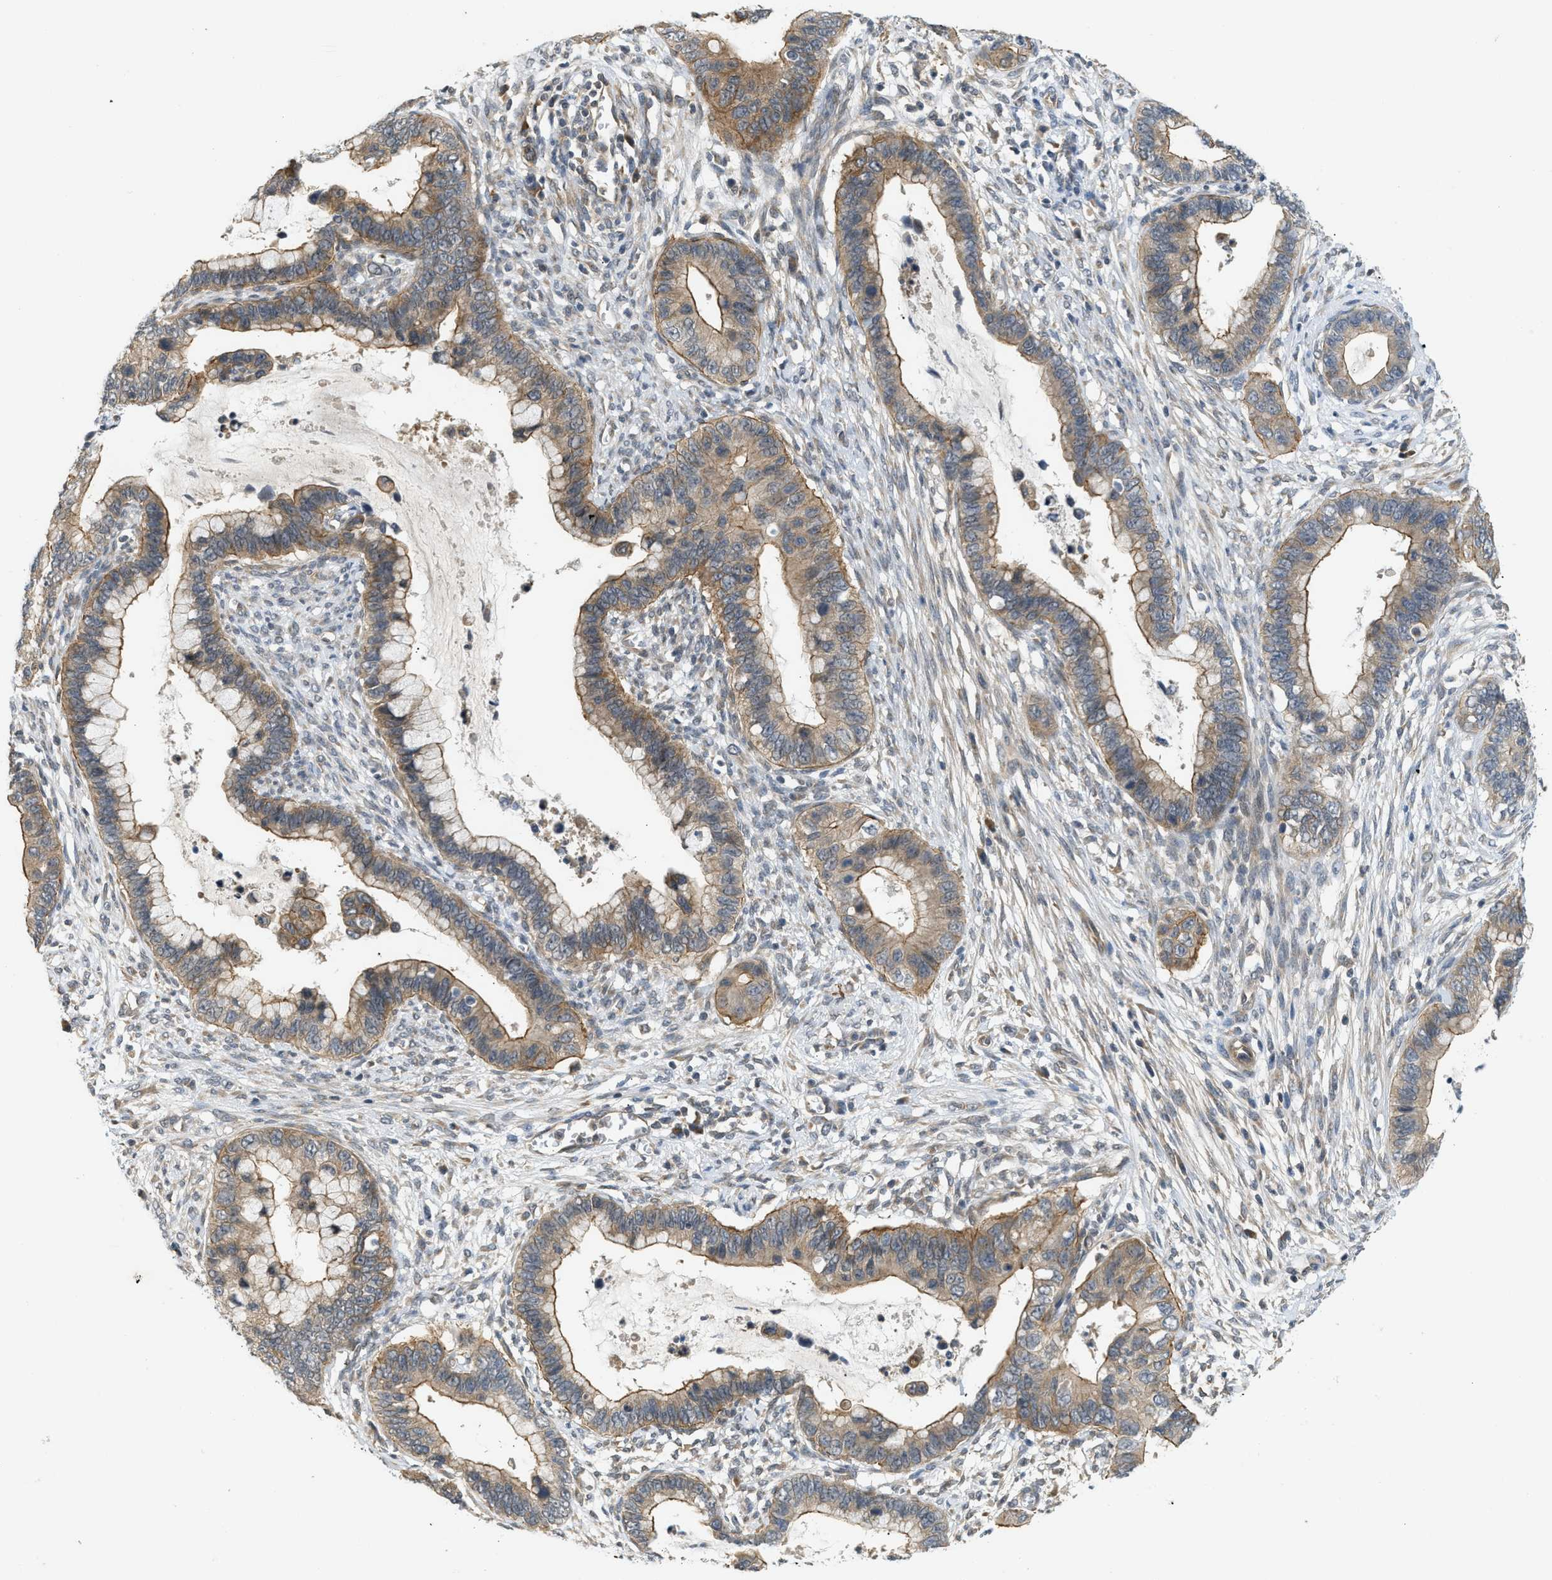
{"staining": {"intensity": "moderate", "quantity": ">75%", "location": "cytoplasmic/membranous"}, "tissue": "cervical cancer", "cell_type": "Tumor cells", "image_type": "cancer", "snomed": [{"axis": "morphology", "description": "Adenocarcinoma, NOS"}, {"axis": "topography", "description": "Cervix"}], "caption": "Adenocarcinoma (cervical) stained for a protein (brown) displays moderate cytoplasmic/membranous positive staining in about >75% of tumor cells.", "gene": "ADCY8", "patient": {"sex": "female", "age": 44}}